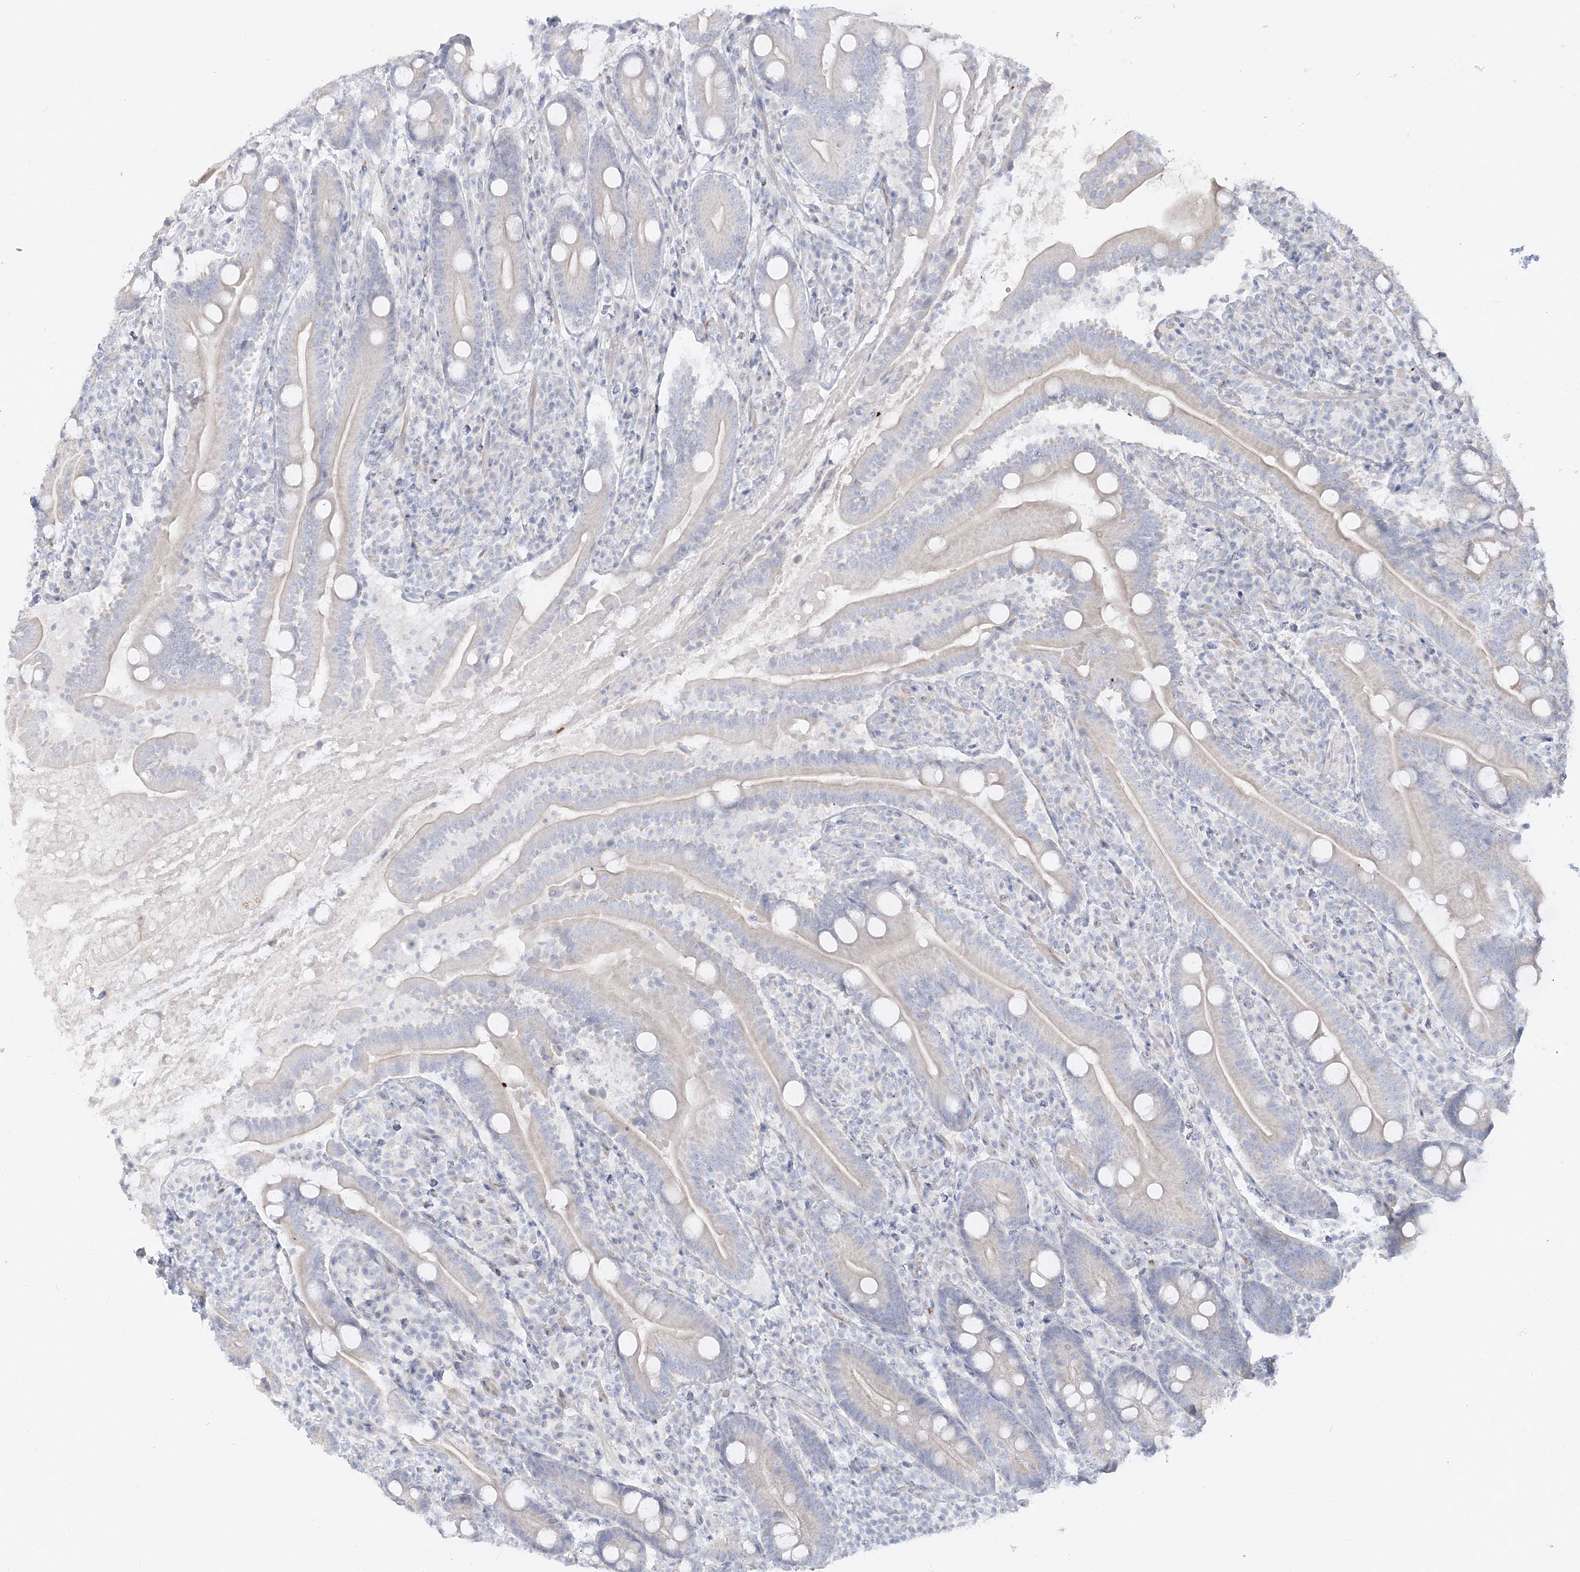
{"staining": {"intensity": "negative", "quantity": "none", "location": "none"}, "tissue": "duodenum", "cell_type": "Glandular cells", "image_type": "normal", "snomed": [{"axis": "morphology", "description": "Normal tissue, NOS"}, {"axis": "topography", "description": "Duodenum"}], "caption": "Immunohistochemistry (IHC) image of benign duodenum: duodenum stained with DAB shows no significant protein staining in glandular cells.", "gene": "GPAT2", "patient": {"sex": "male", "age": 35}}